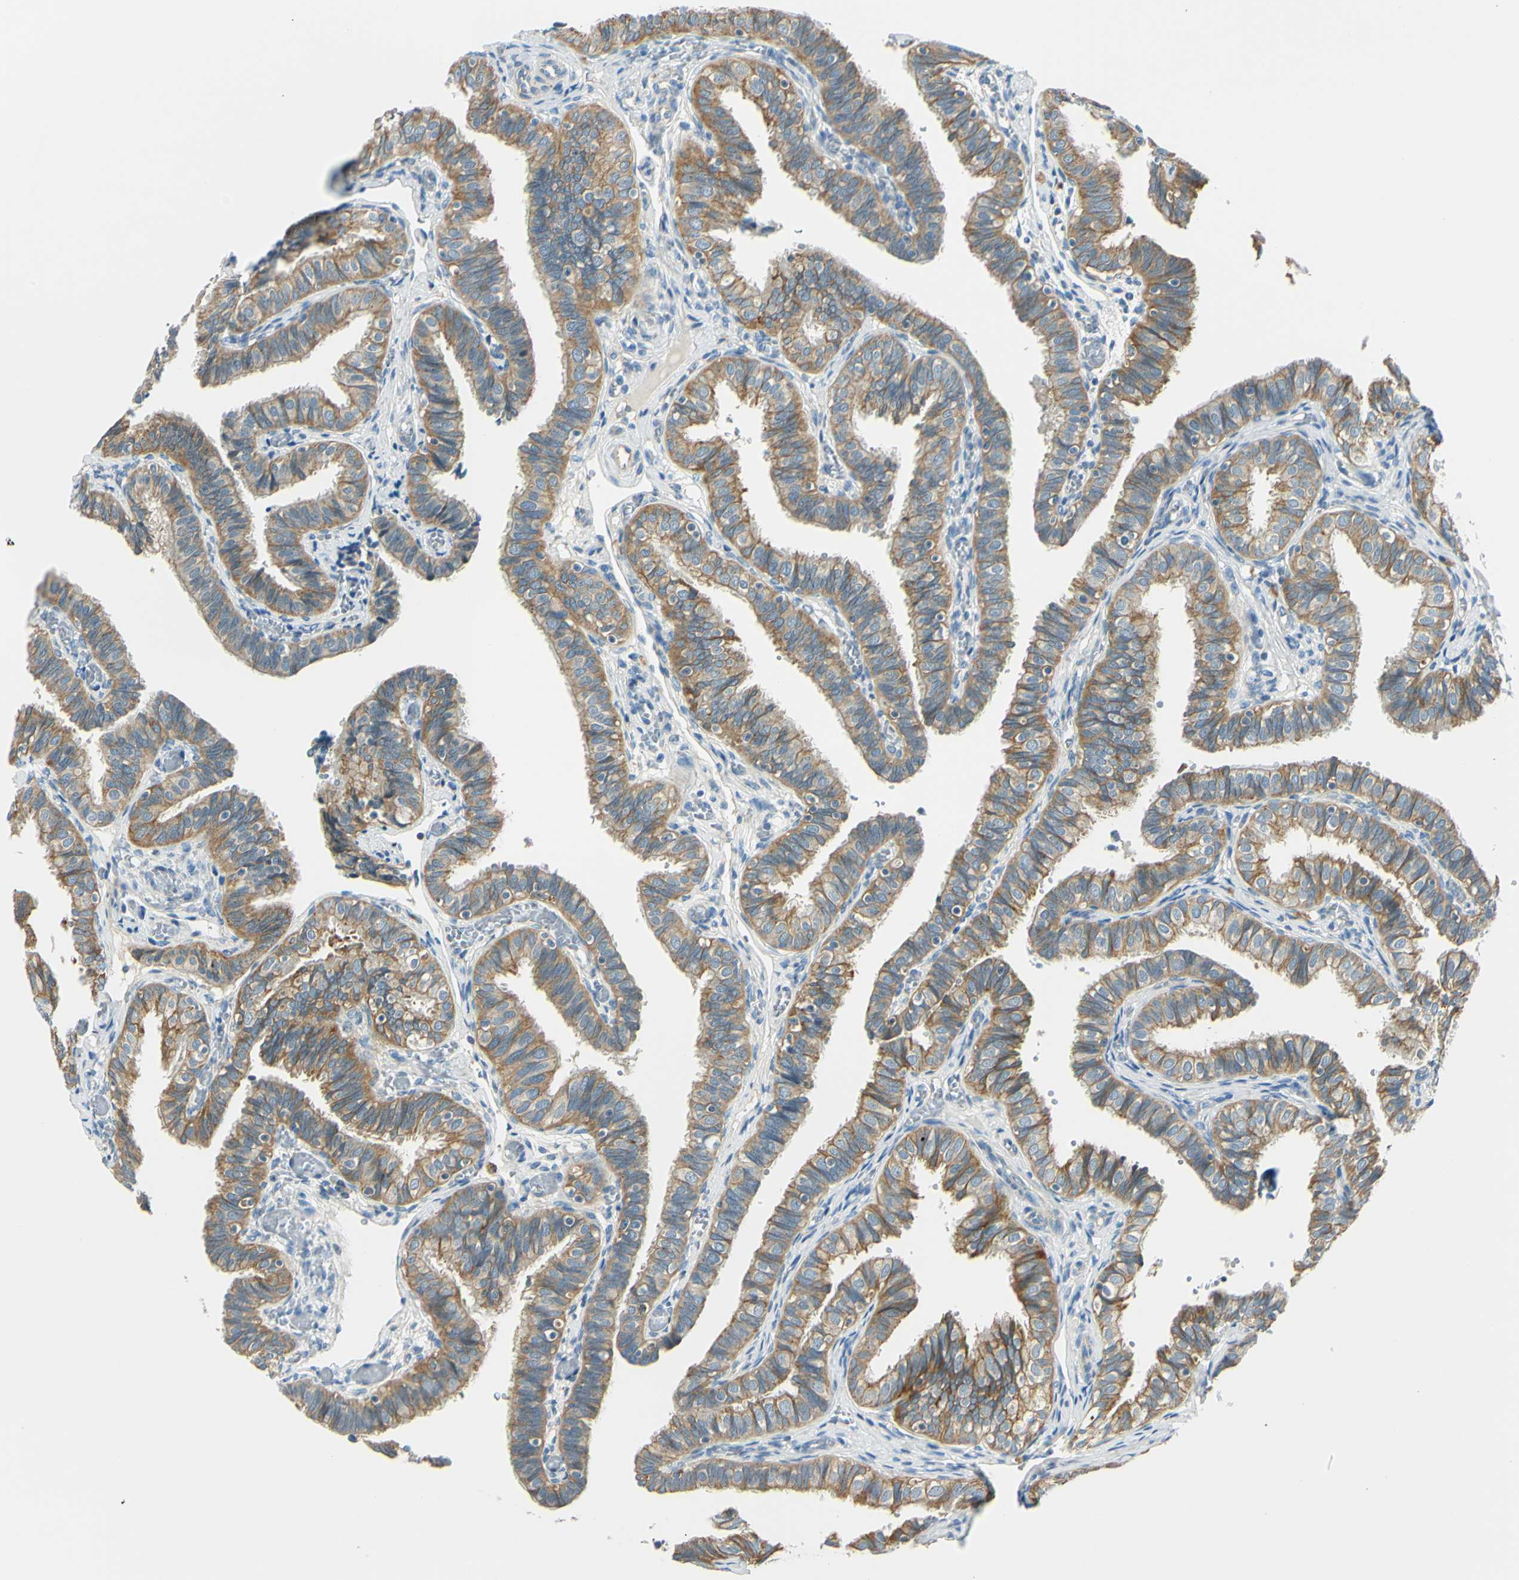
{"staining": {"intensity": "moderate", "quantity": "25%-75%", "location": "cytoplasmic/membranous"}, "tissue": "fallopian tube", "cell_type": "Glandular cells", "image_type": "normal", "snomed": [{"axis": "morphology", "description": "Normal tissue, NOS"}, {"axis": "topography", "description": "Fallopian tube"}], "caption": "Immunohistochemical staining of normal fallopian tube reveals moderate cytoplasmic/membranous protein staining in approximately 25%-75% of glandular cells.", "gene": "LAMA3", "patient": {"sex": "female", "age": 46}}